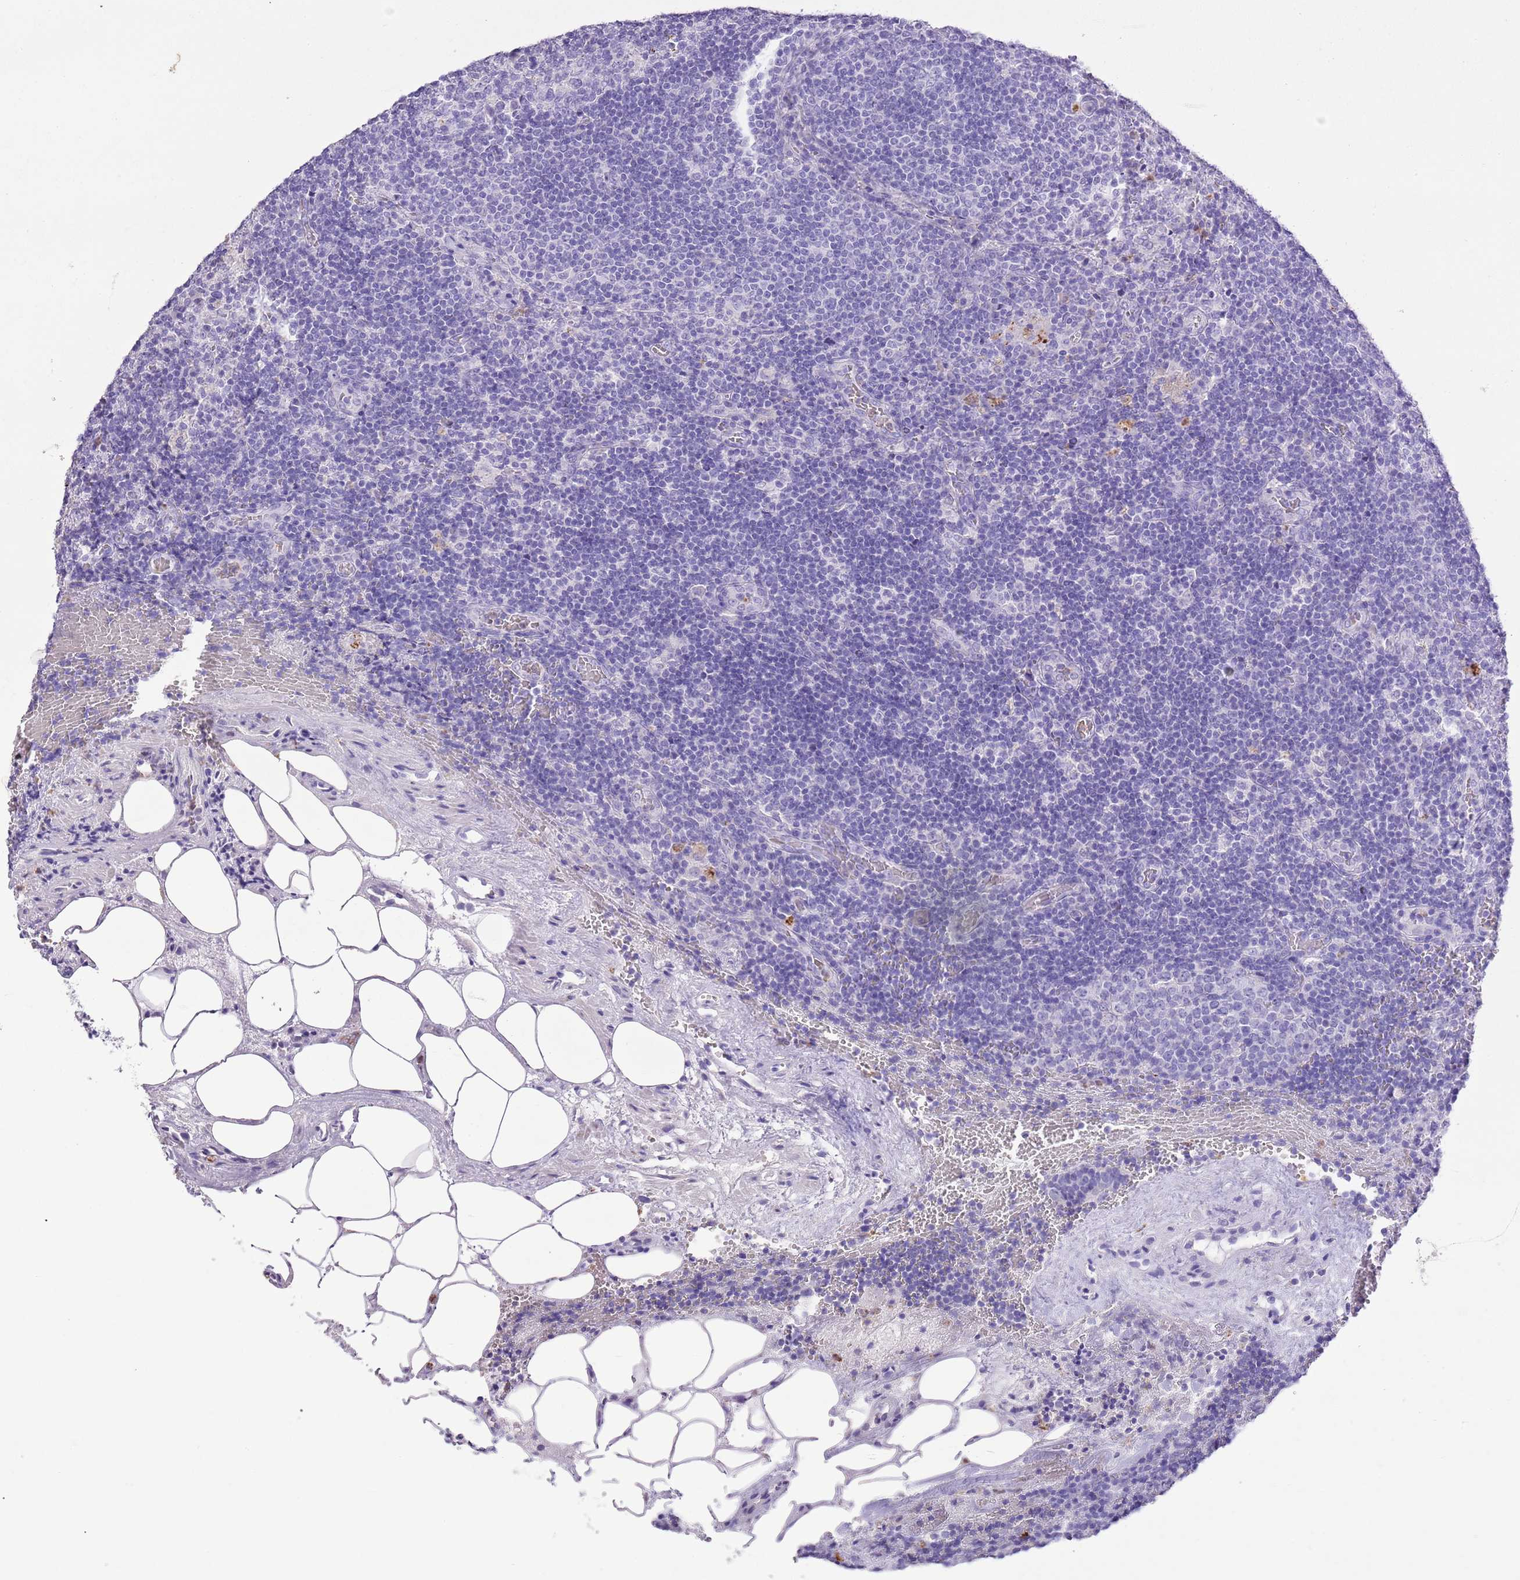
{"staining": {"intensity": "negative", "quantity": "none", "location": "none"}, "tissue": "lymph node", "cell_type": "Germinal center cells", "image_type": "normal", "snomed": [{"axis": "morphology", "description": "Normal tissue, NOS"}, {"axis": "topography", "description": "Lymph node"}], "caption": "This is an immunohistochemistry (IHC) image of unremarkable human lymph node. There is no staining in germinal center cells.", "gene": "OR2Z1", "patient": {"sex": "male", "age": 58}}